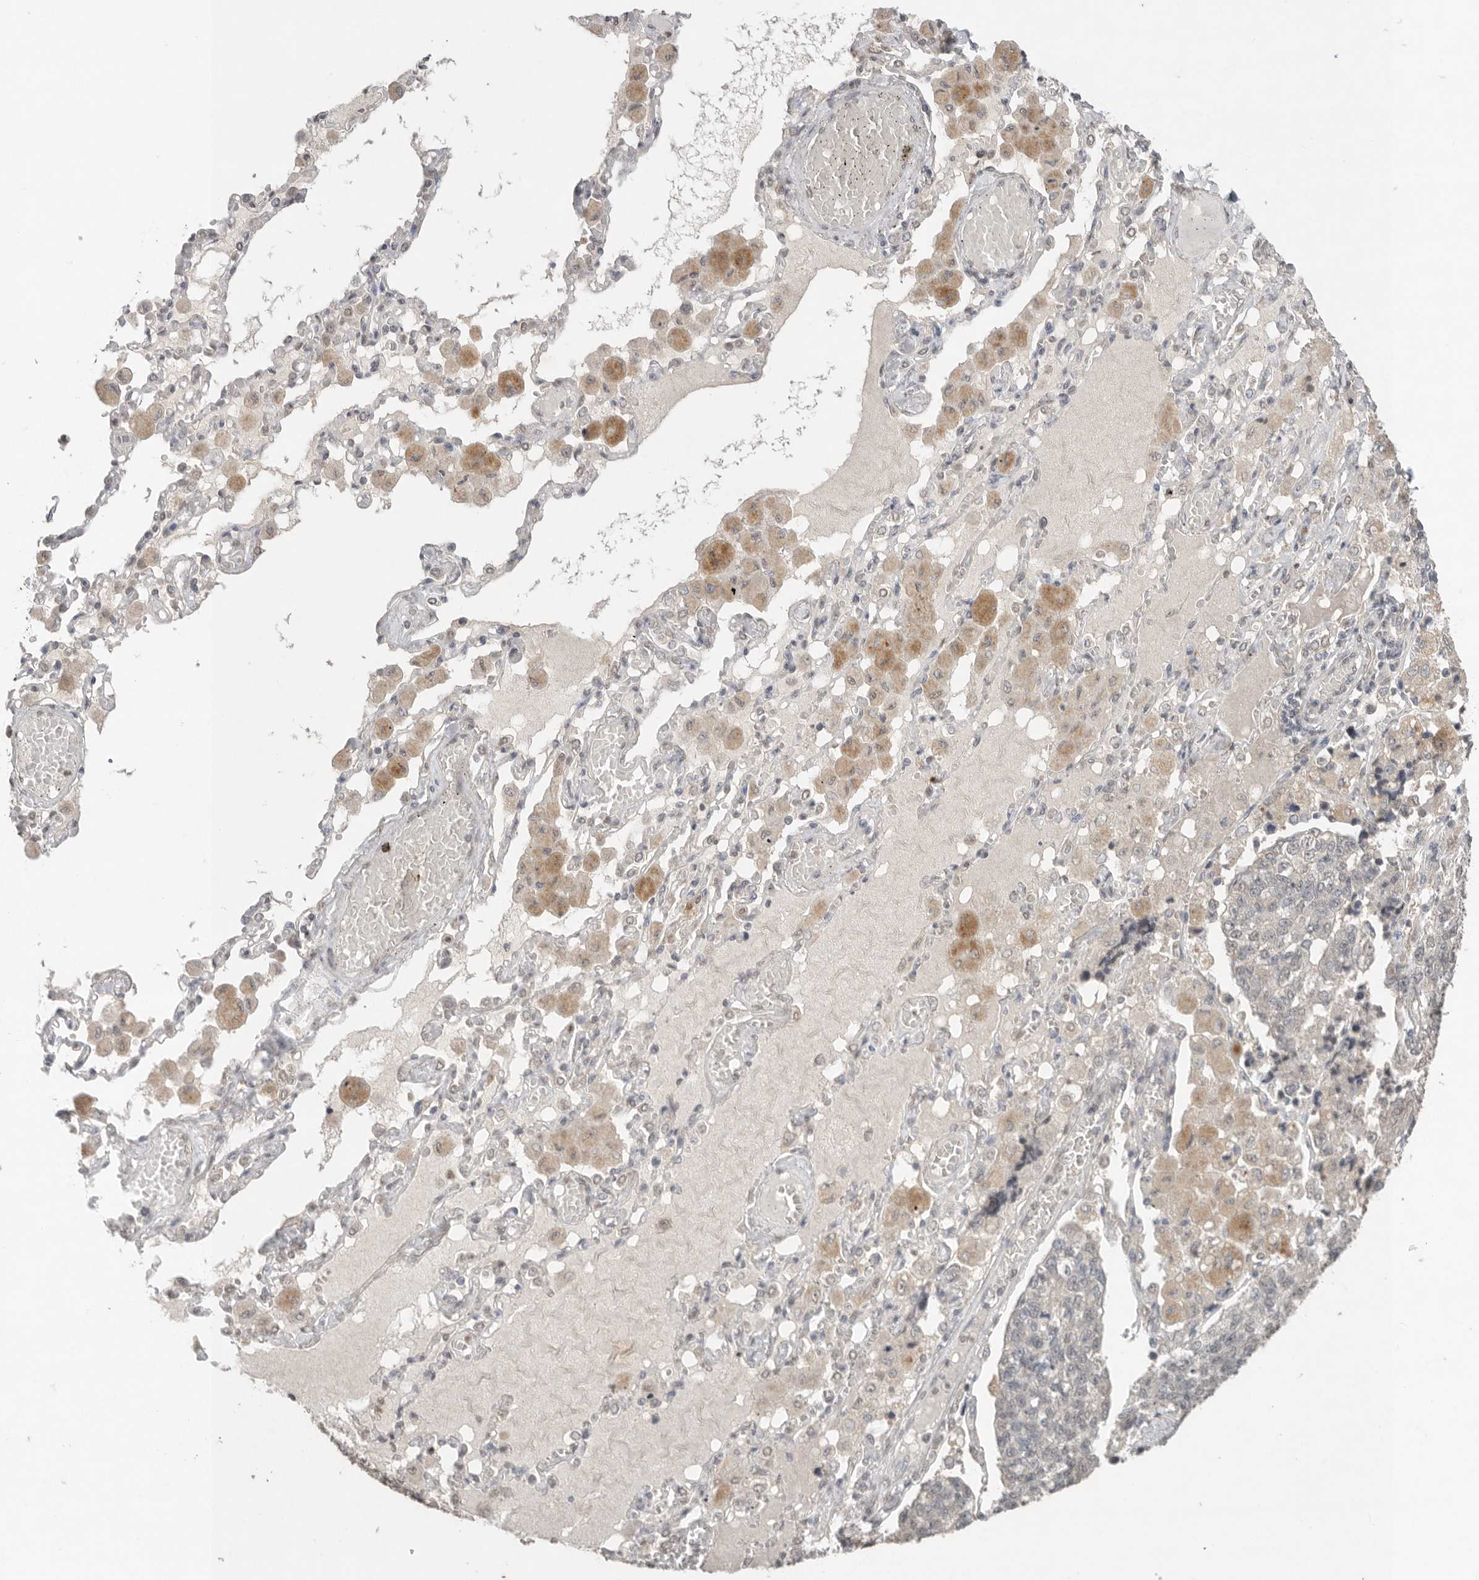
{"staining": {"intensity": "negative", "quantity": "none", "location": "none"}, "tissue": "lung cancer", "cell_type": "Tumor cells", "image_type": "cancer", "snomed": [{"axis": "morphology", "description": "Adenocarcinoma, NOS"}, {"axis": "topography", "description": "Lung"}], "caption": "Immunohistochemical staining of human lung cancer (adenocarcinoma) reveals no significant positivity in tumor cells.", "gene": "KLK5", "patient": {"sex": "male", "age": 49}}